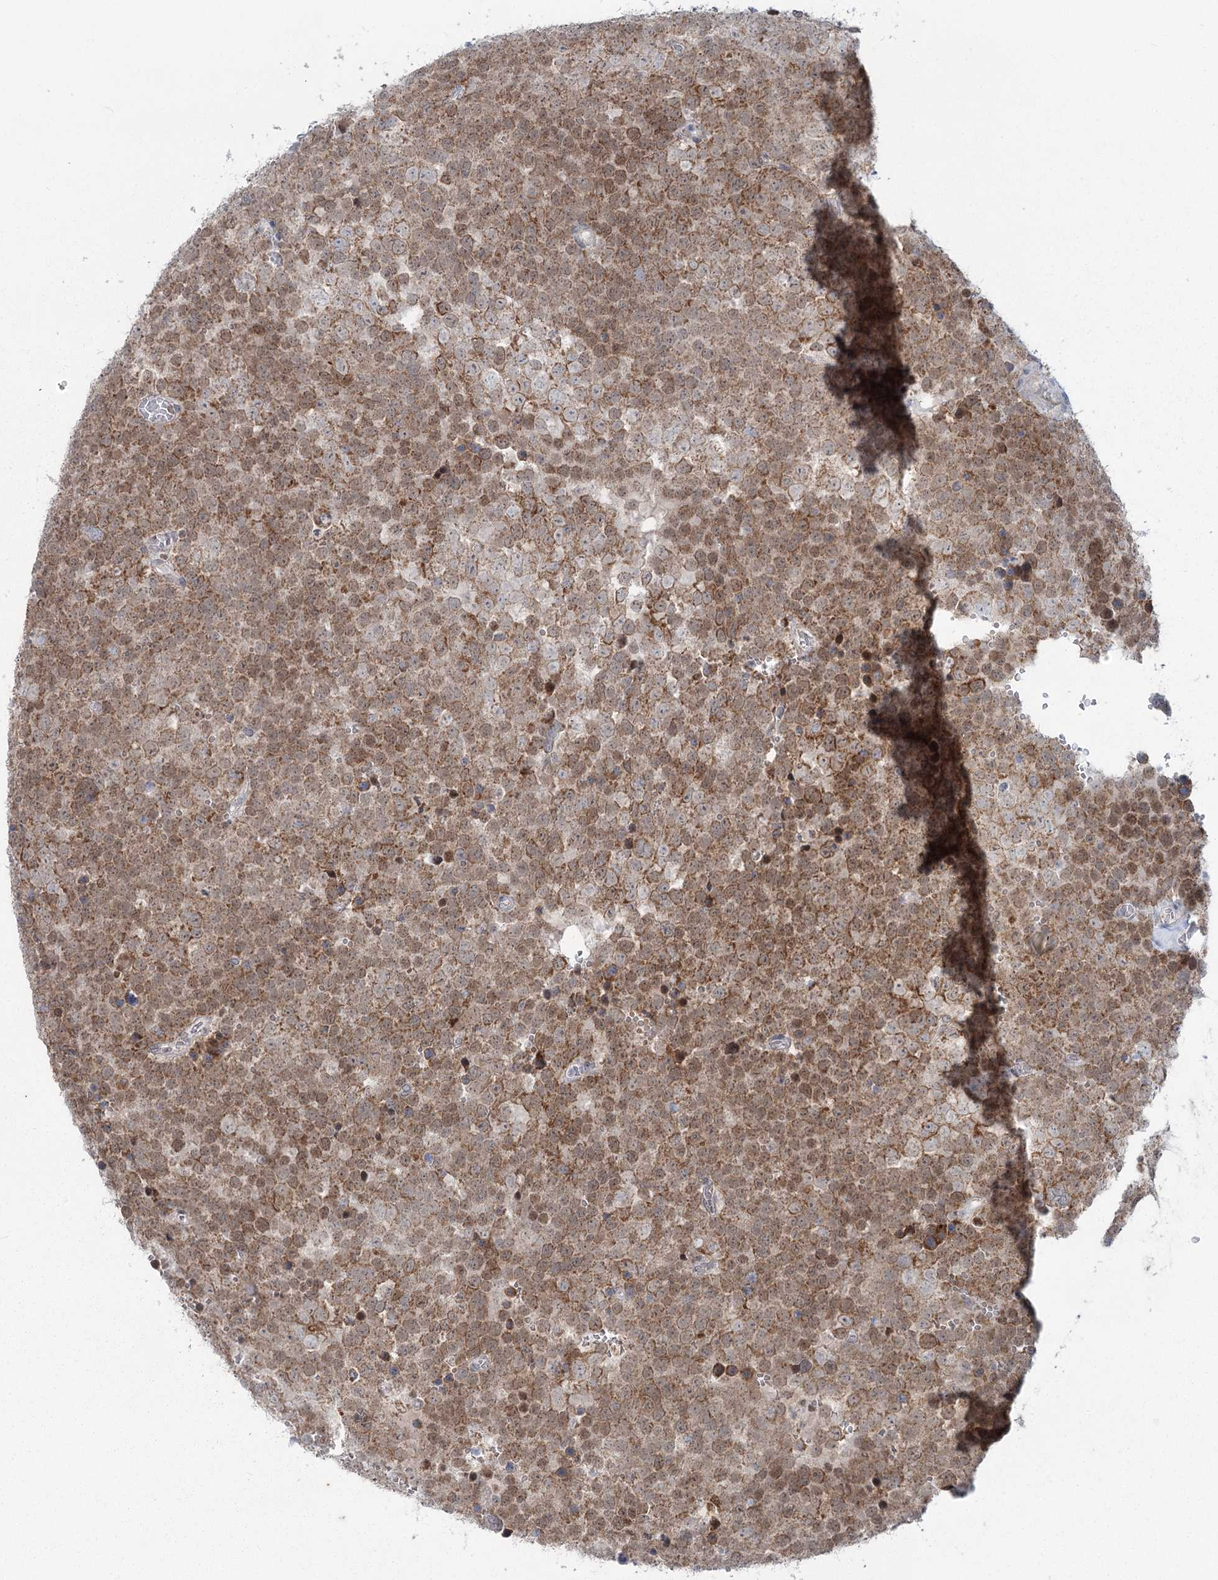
{"staining": {"intensity": "moderate", "quantity": ">75%", "location": "cytoplasmic/membranous,nuclear"}, "tissue": "testis cancer", "cell_type": "Tumor cells", "image_type": "cancer", "snomed": [{"axis": "morphology", "description": "Seminoma, NOS"}, {"axis": "topography", "description": "Testis"}], "caption": "Testis cancer (seminoma) stained for a protein (brown) demonstrates moderate cytoplasmic/membranous and nuclear positive staining in approximately >75% of tumor cells.", "gene": "MTG1", "patient": {"sex": "male", "age": 71}}